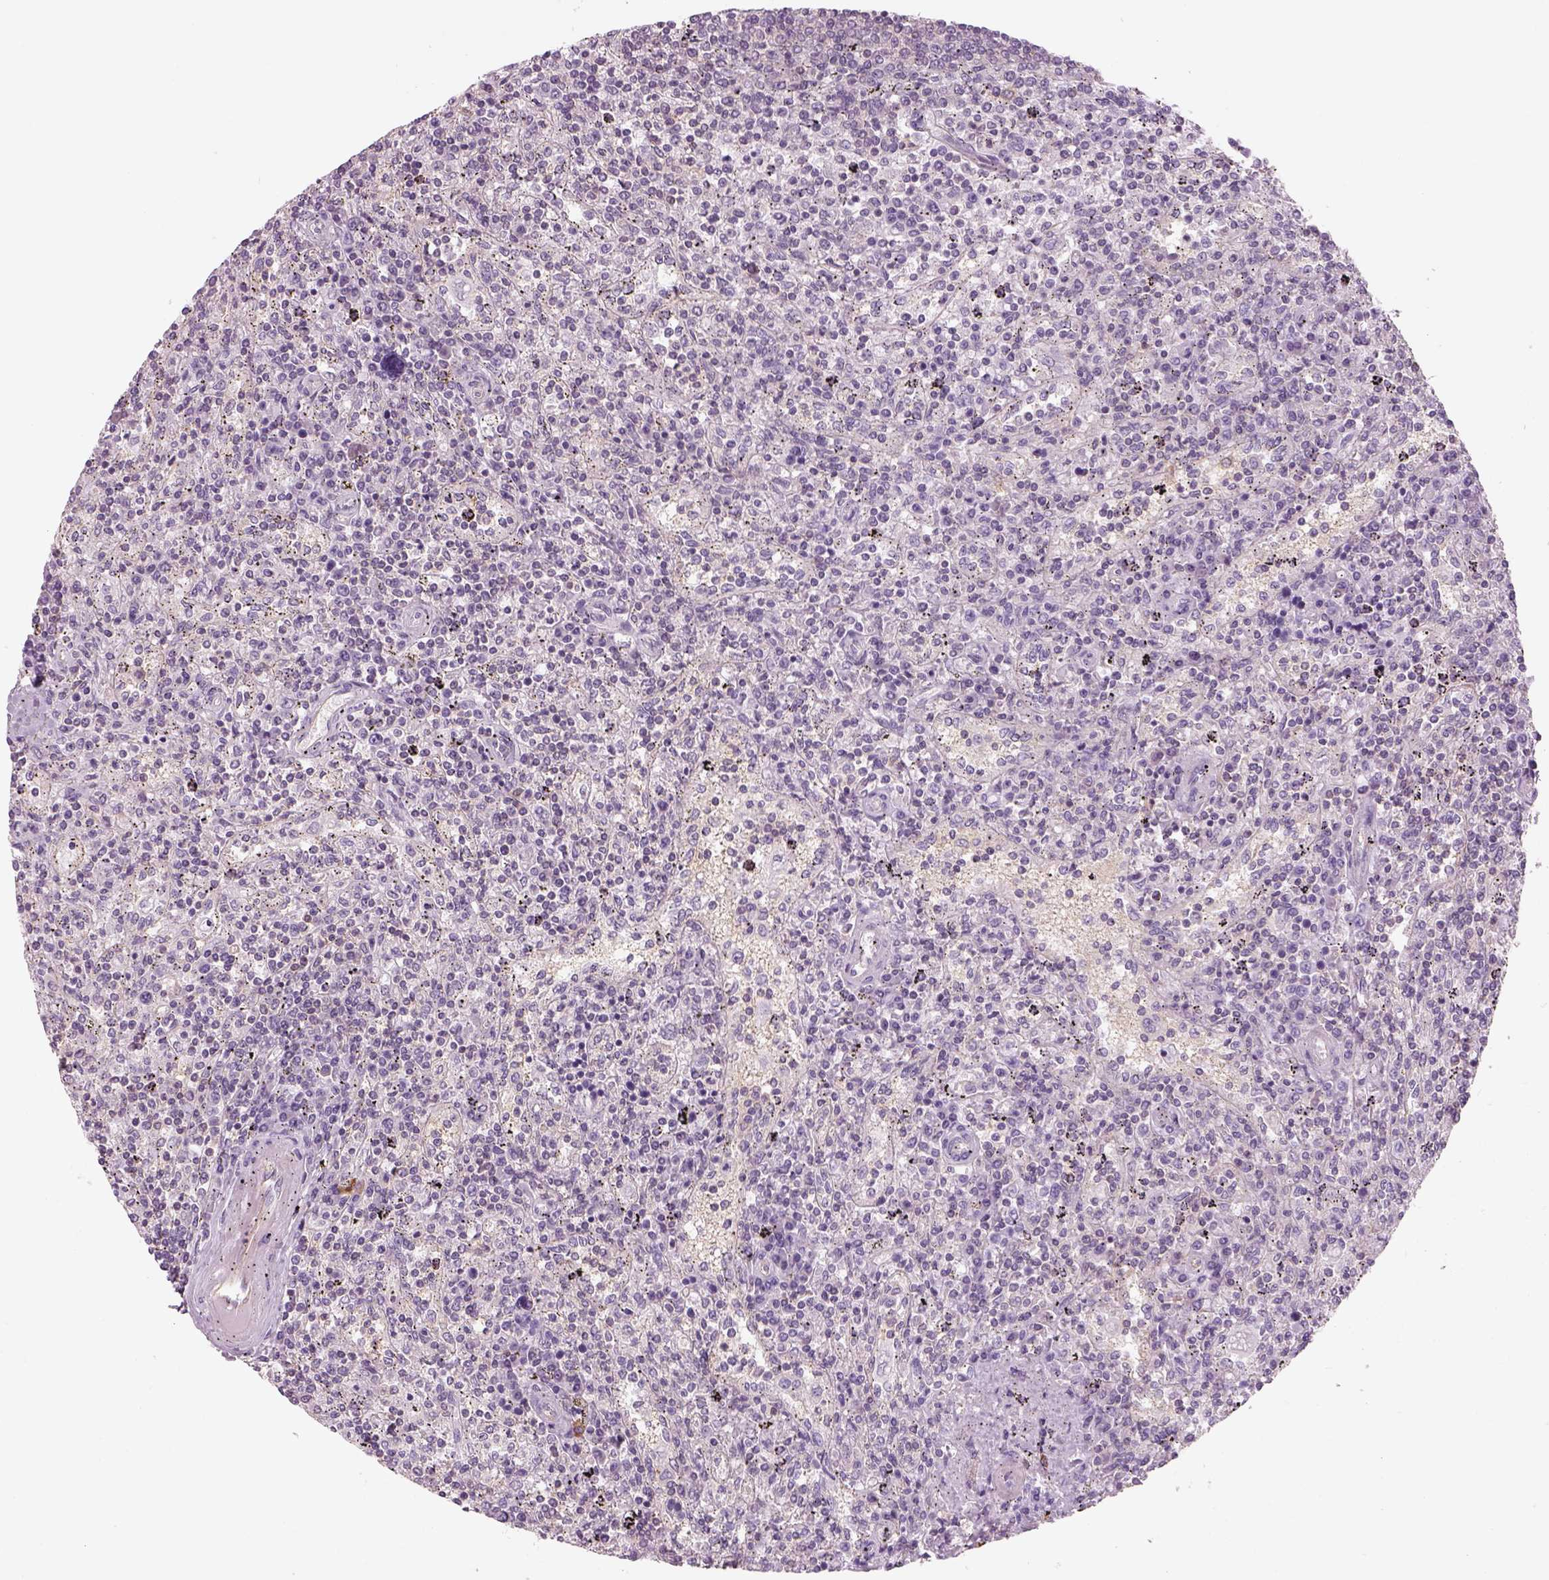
{"staining": {"intensity": "negative", "quantity": "none", "location": "none"}, "tissue": "lymphoma", "cell_type": "Tumor cells", "image_type": "cancer", "snomed": [{"axis": "morphology", "description": "Malignant lymphoma, non-Hodgkin's type, Low grade"}, {"axis": "topography", "description": "Spleen"}], "caption": "A photomicrograph of human malignant lymphoma, non-Hodgkin's type (low-grade) is negative for staining in tumor cells. The staining was performed using DAB (3,3'-diaminobenzidine) to visualize the protein expression in brown, while the nuclei were stained in blue with hematoxylin (Magnification: 20x).", "gene": "SLC1A7", "patient": {"sex": "male", "age": 62}}